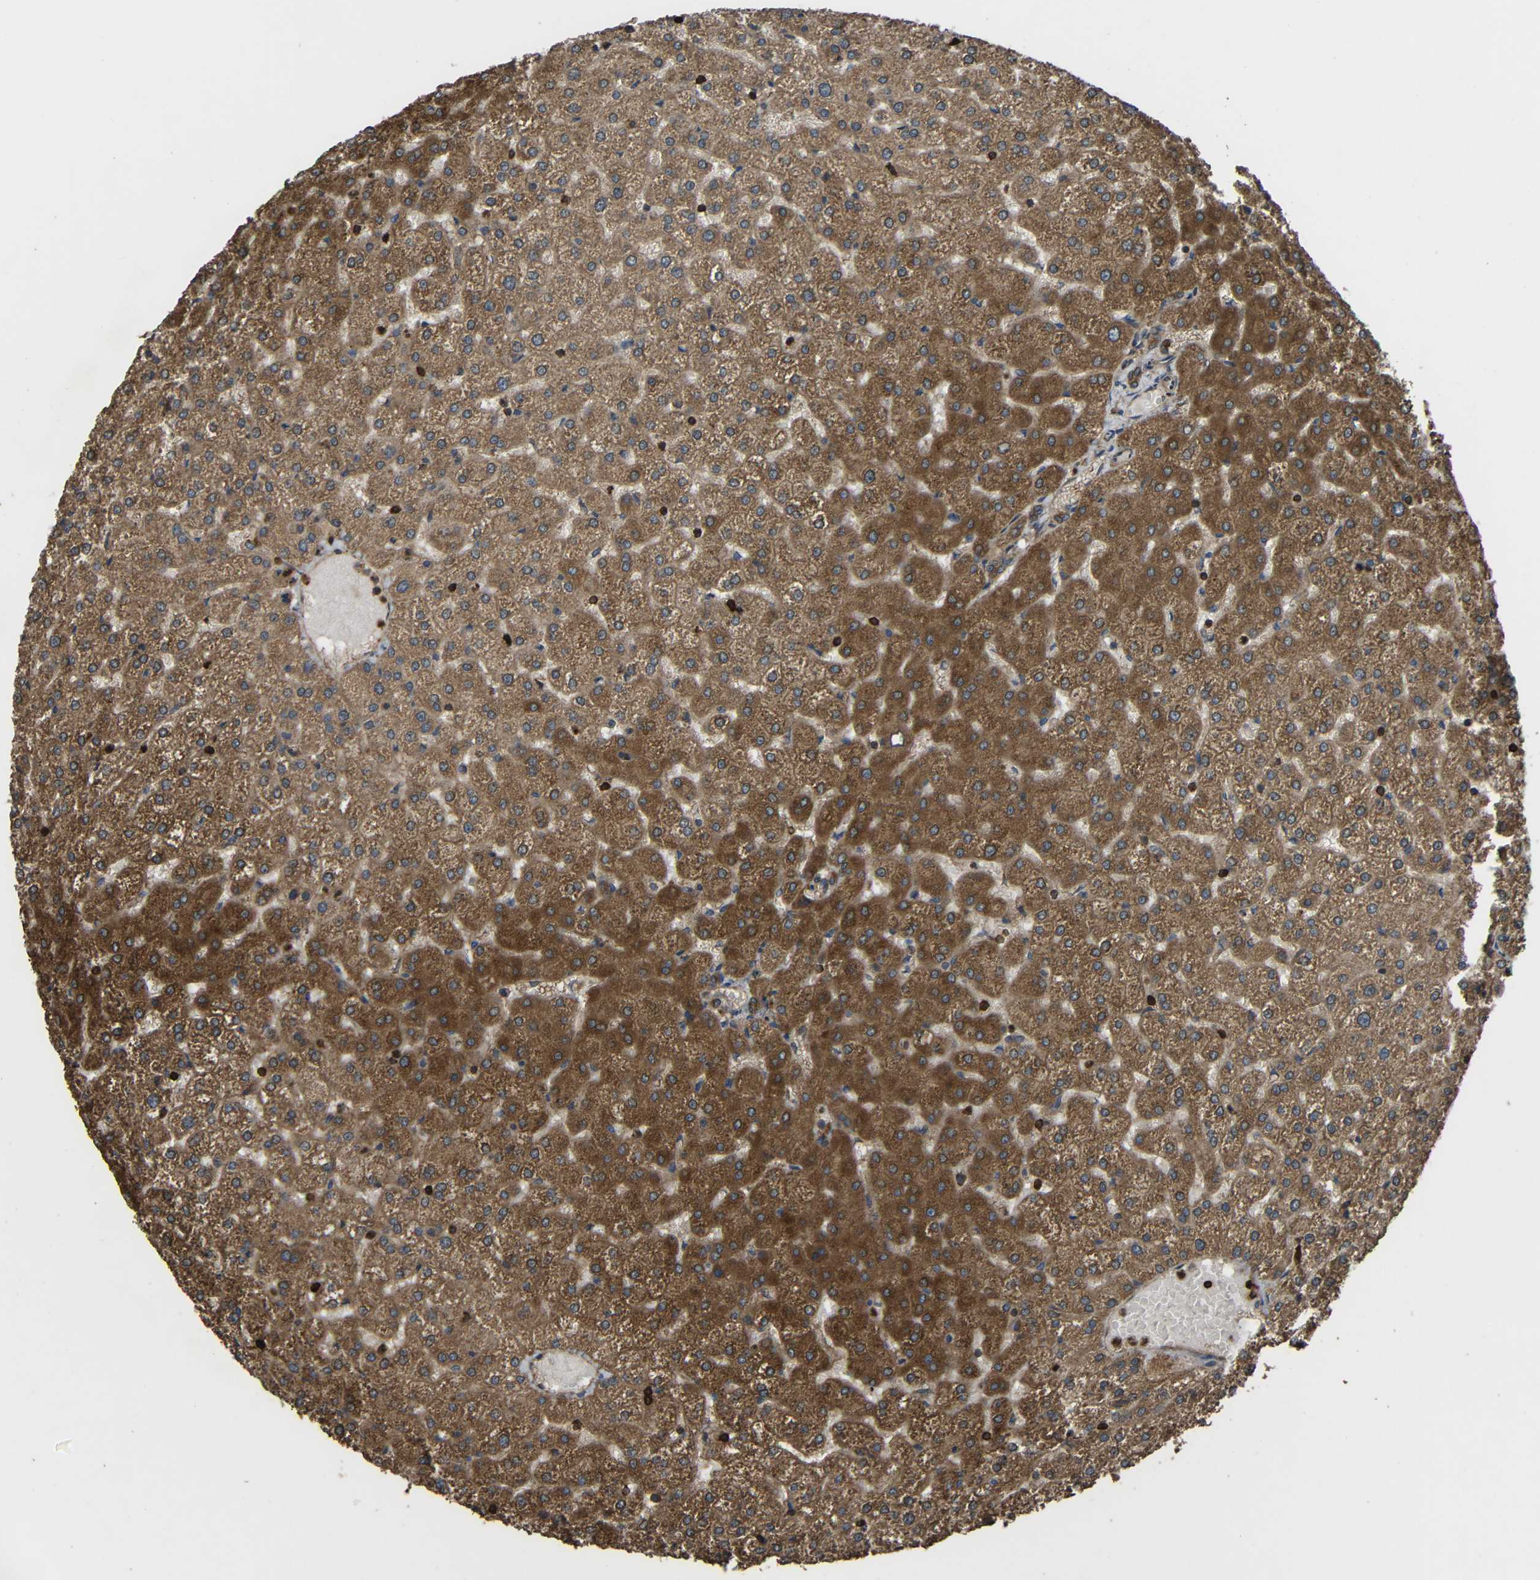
{"staining": {"intensity": "moderate", "quantity": ">75%", "location": "cytoplasmic/membranous"}, "tissue": "liver", "cell_type": "Cholangiocytes", "image_type": "normal", "snomed": [{"axis": "morphology", "description": "Normal tissue, NOS"}, {"axis": "topography", "description": "Liver"}], "caption": "Protein staining of unremarkable liver shows moderate cytoplasmic/membranous expression in approximately >75% of cholangiocytes.", "gene": "TREM2", "patient": {"sex": "female", "age": 32}}